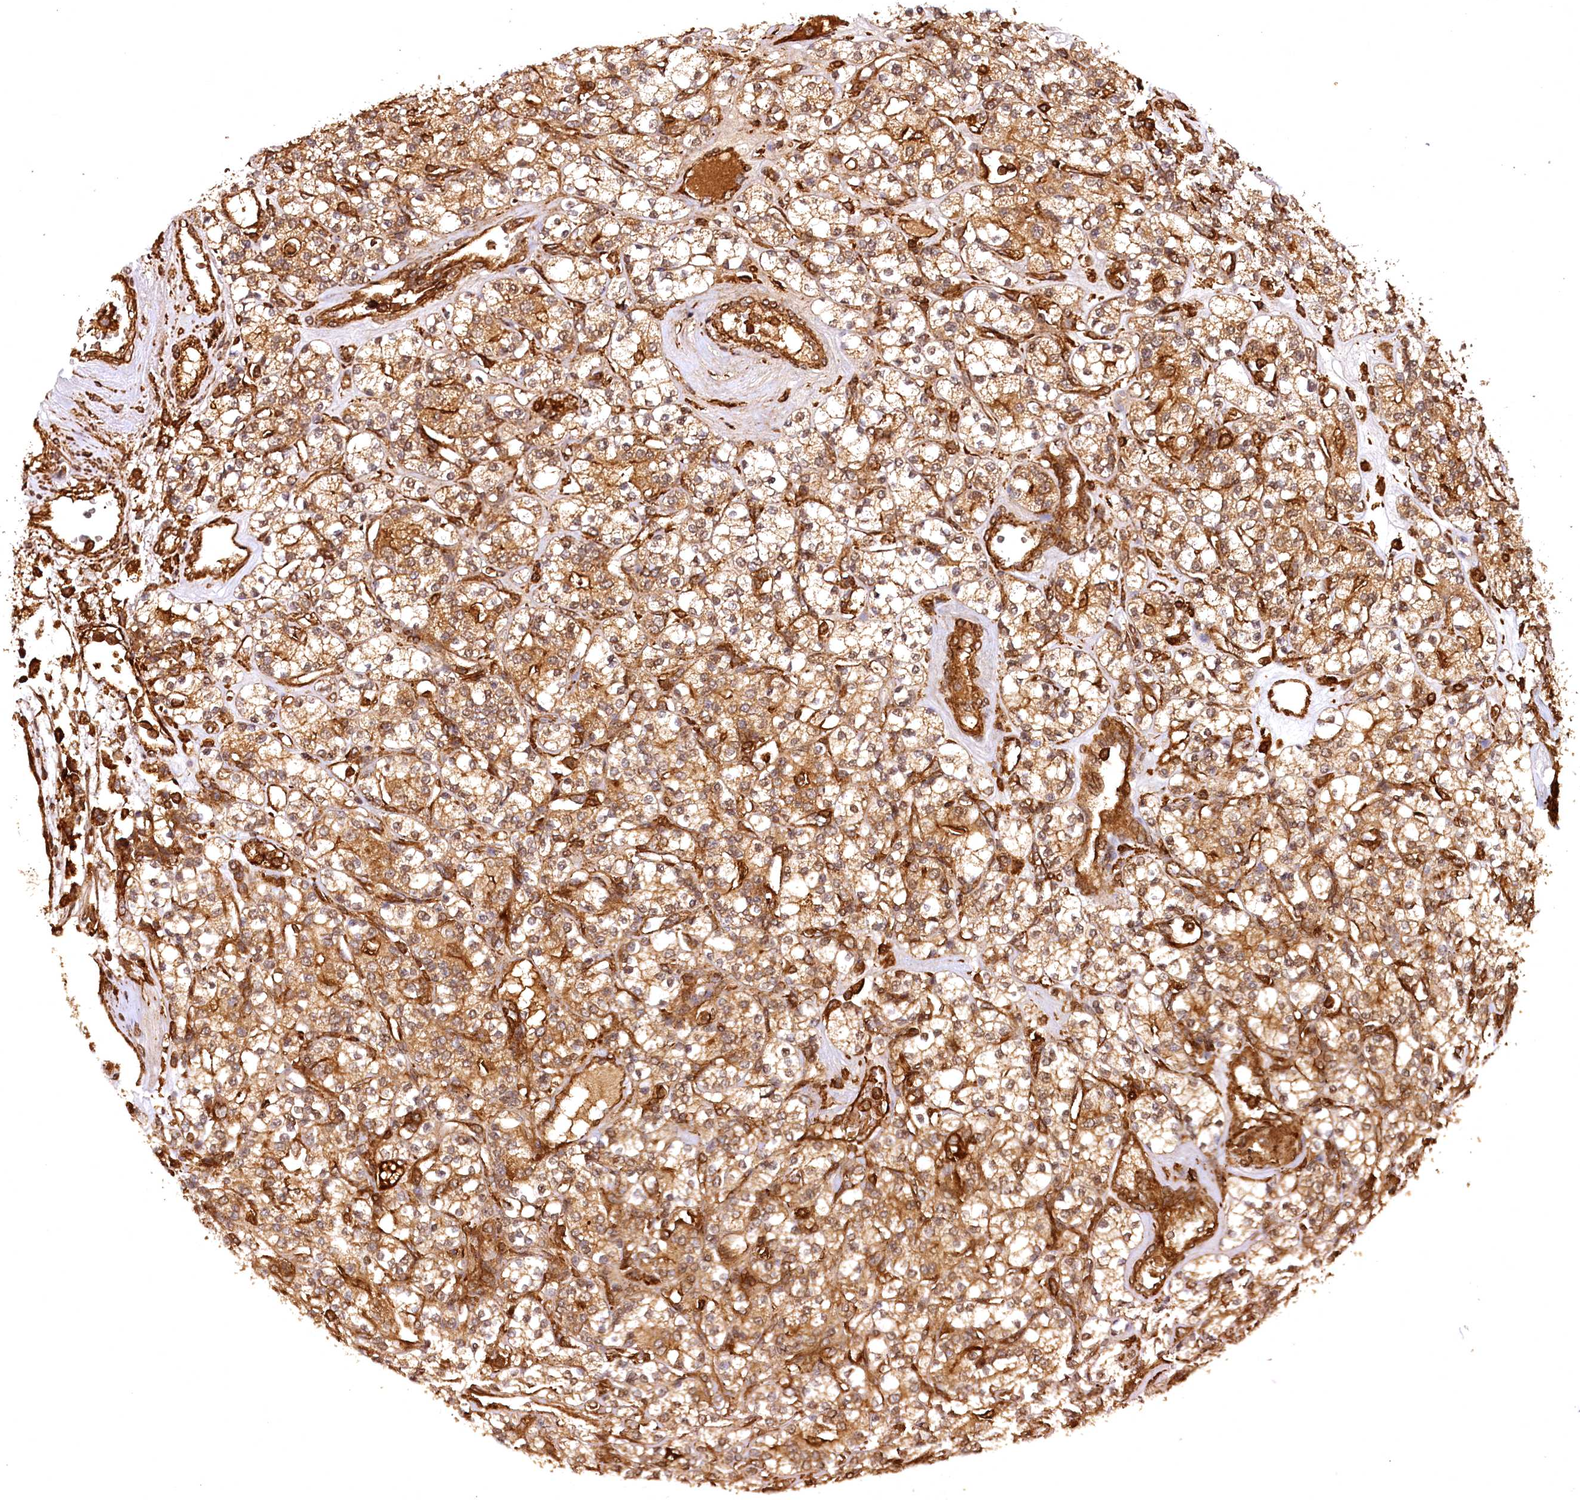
{"staining": {"intensity": "moderate", "quantity": ">75%", "location": "cytoplasmic/membranous"}, "tissue": "renal cancer", "cell_type": "Tumor cells", "image_type": "cancer", "snomed": [{"axis": "morphology", "description": "Adenocarcinoma, NOS"}, {"axis": "topography", "description": "Kidney"}], "caption": "Immunohistochemistry (IHC) staining of renal cancer (adenocarcinoma), which demonstrates medium levels of moderate cytoplasmic/membranous positivity in approximately >75% of tumor cells indicating moderate cytoplasmic/membranous protein expression. The staining was performed using DAB (brown) for protein detection and nuclei were counterstained in hematoxylin (blue).", "gene": "STUB1", "patient": {"sex": "male", "age": 77}}